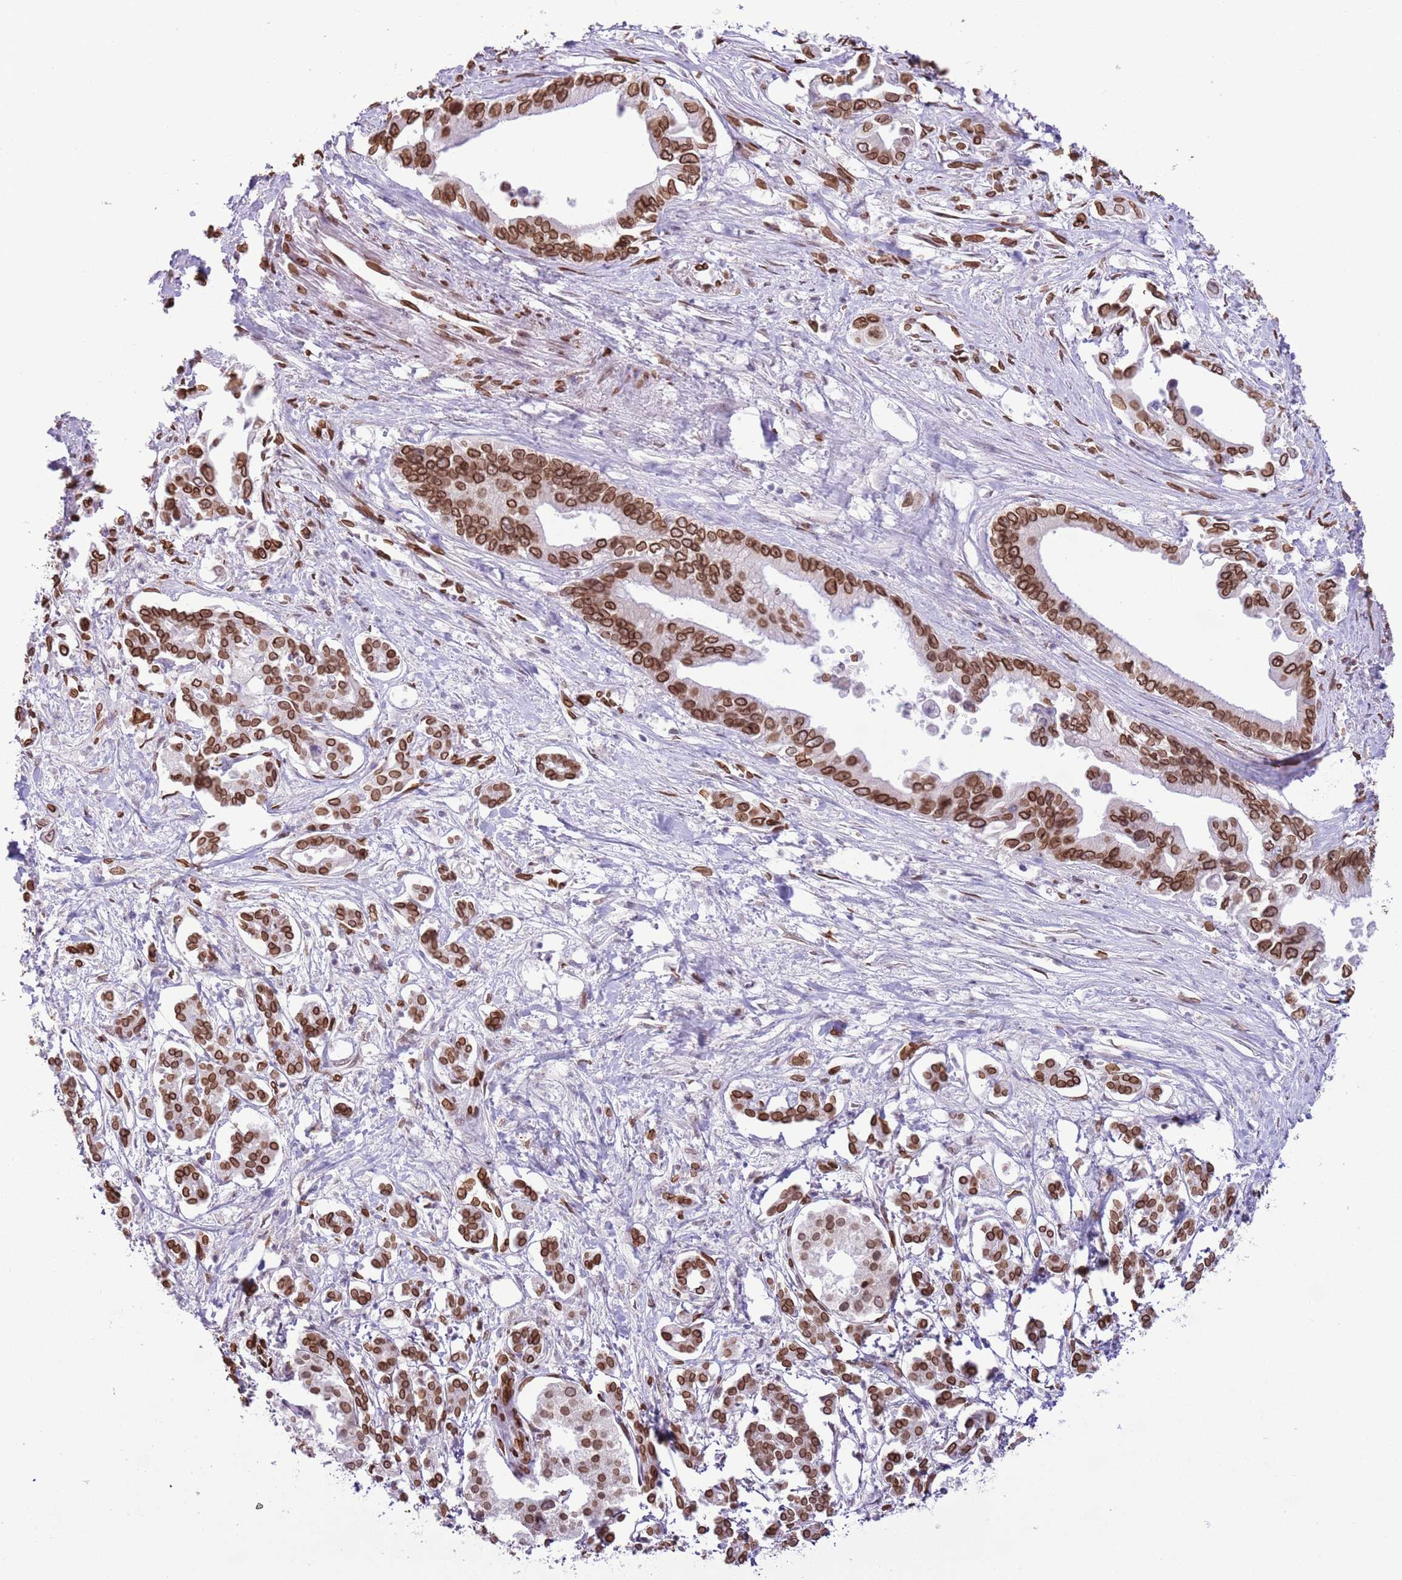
{"staining": {"intensity": "strong", "quantity": ">75%", "location": "cytoplasmic/membranous,nuclear"}, "tissue": "pancreatic cancer", "cell_type": "Tumor cells", "image_type": "cancer", "snomed": [{"axis": "morphology", "description": "Adenocarcinoma, NOS"}, {"axis": "topography", "description": "Pancreas"}], "caption": "Pancreatic cancer stained with DAB immunohistochemistry (IHC) reveals high levels of strong cytoplasmic/membranous and nuclear staining in approximately >75% of tumor cells.", "gene": "ZGLP1", "patient": {"sex": "male", "age": 61}}